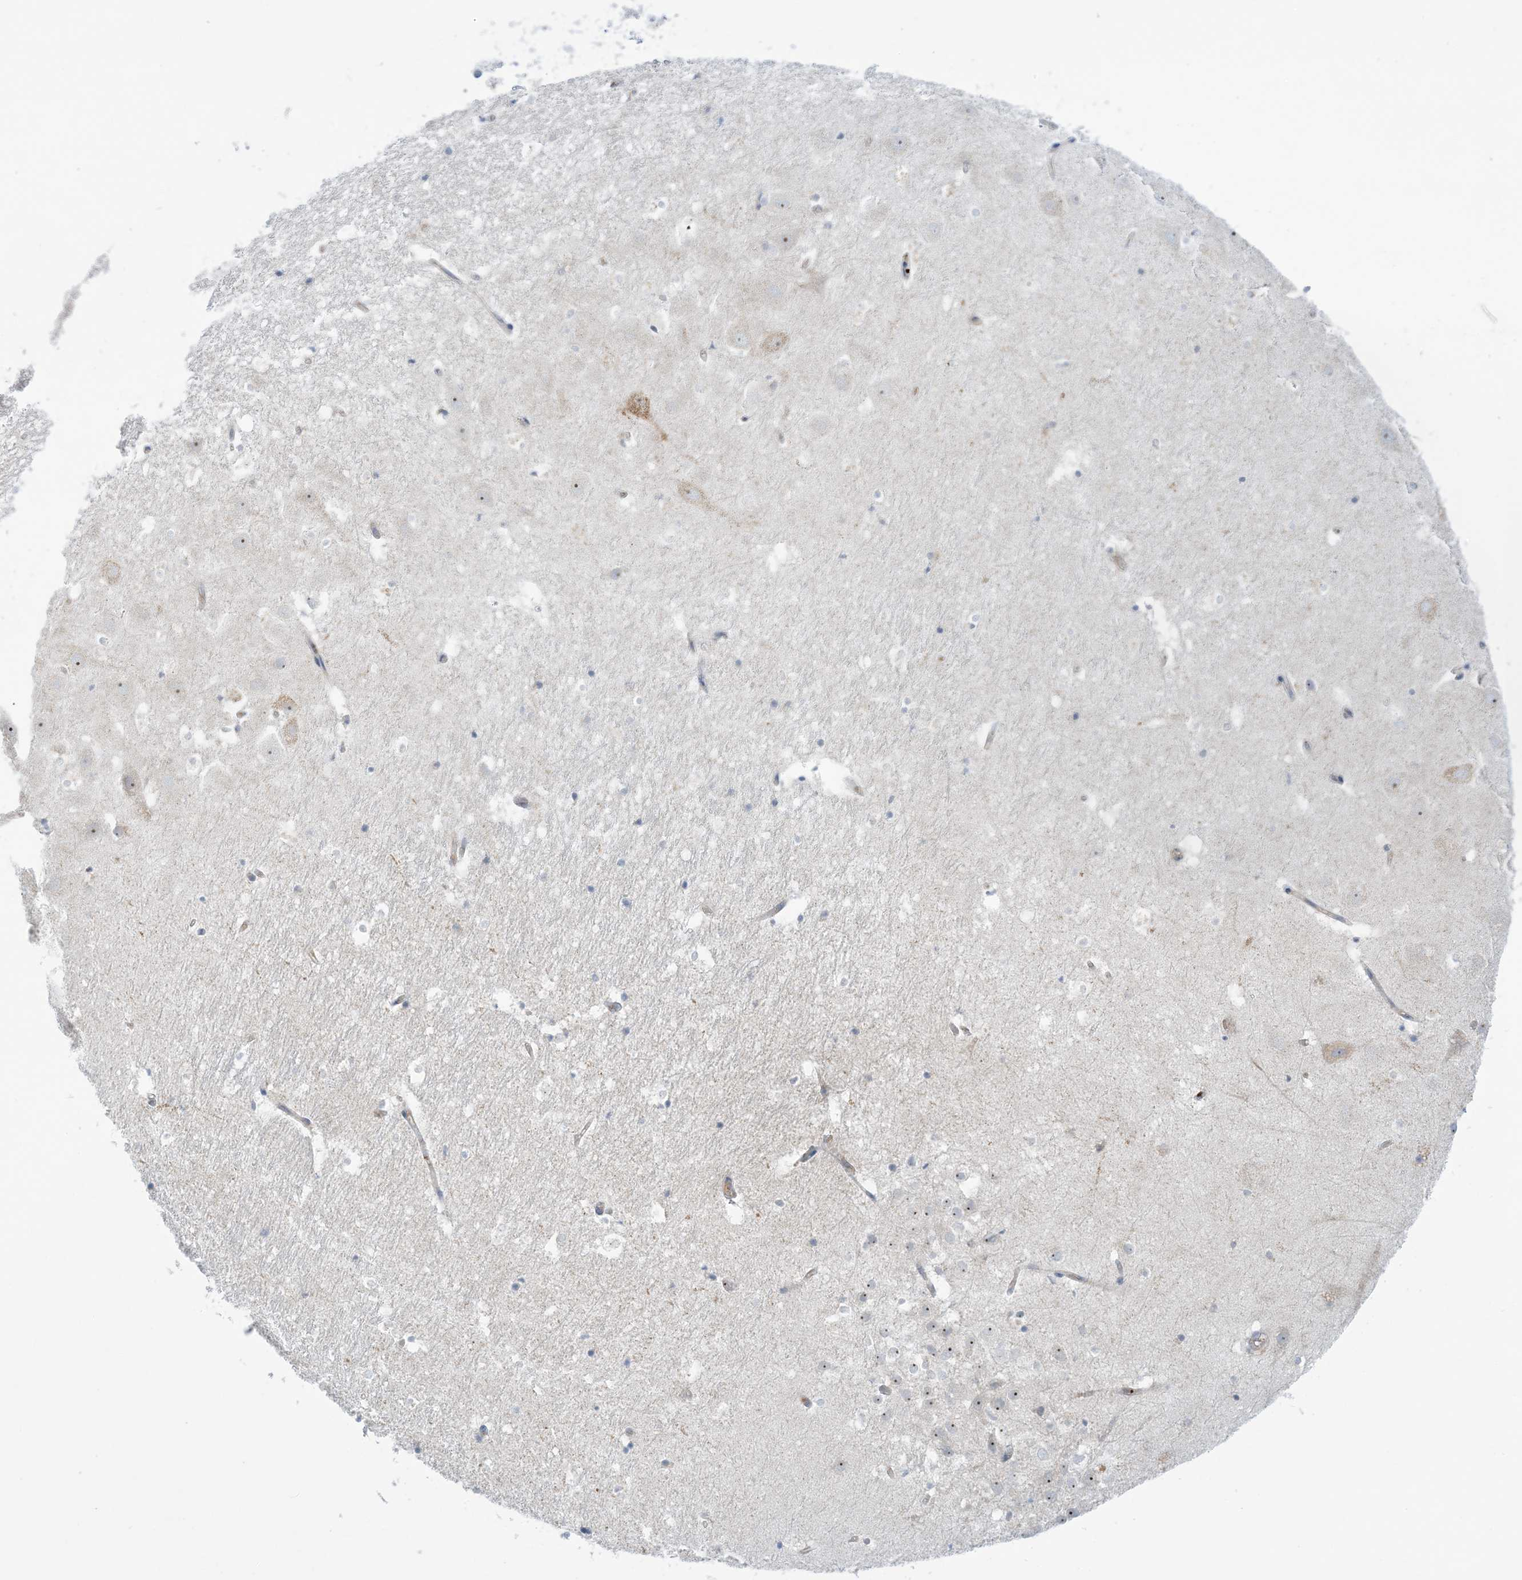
{"staining": {"intensity": "negative", "quantity": "none", "location": "none"}, "tissue": "hippocampus", "cell_type": "Glial cells", "image_type": "normal", "snomed": [{"axis": "morphology", "description": "Normal tissue, NOS"}, {"axis": "topography", "description": "Hippocampus"}], "caption": "This is an immunohistochemistry (IHC) micrograph of benign human hippocampus. There is no positivity in glial cells.", "gene": "MRPS18A", "patient": {"sex": "female", "age": 52}}